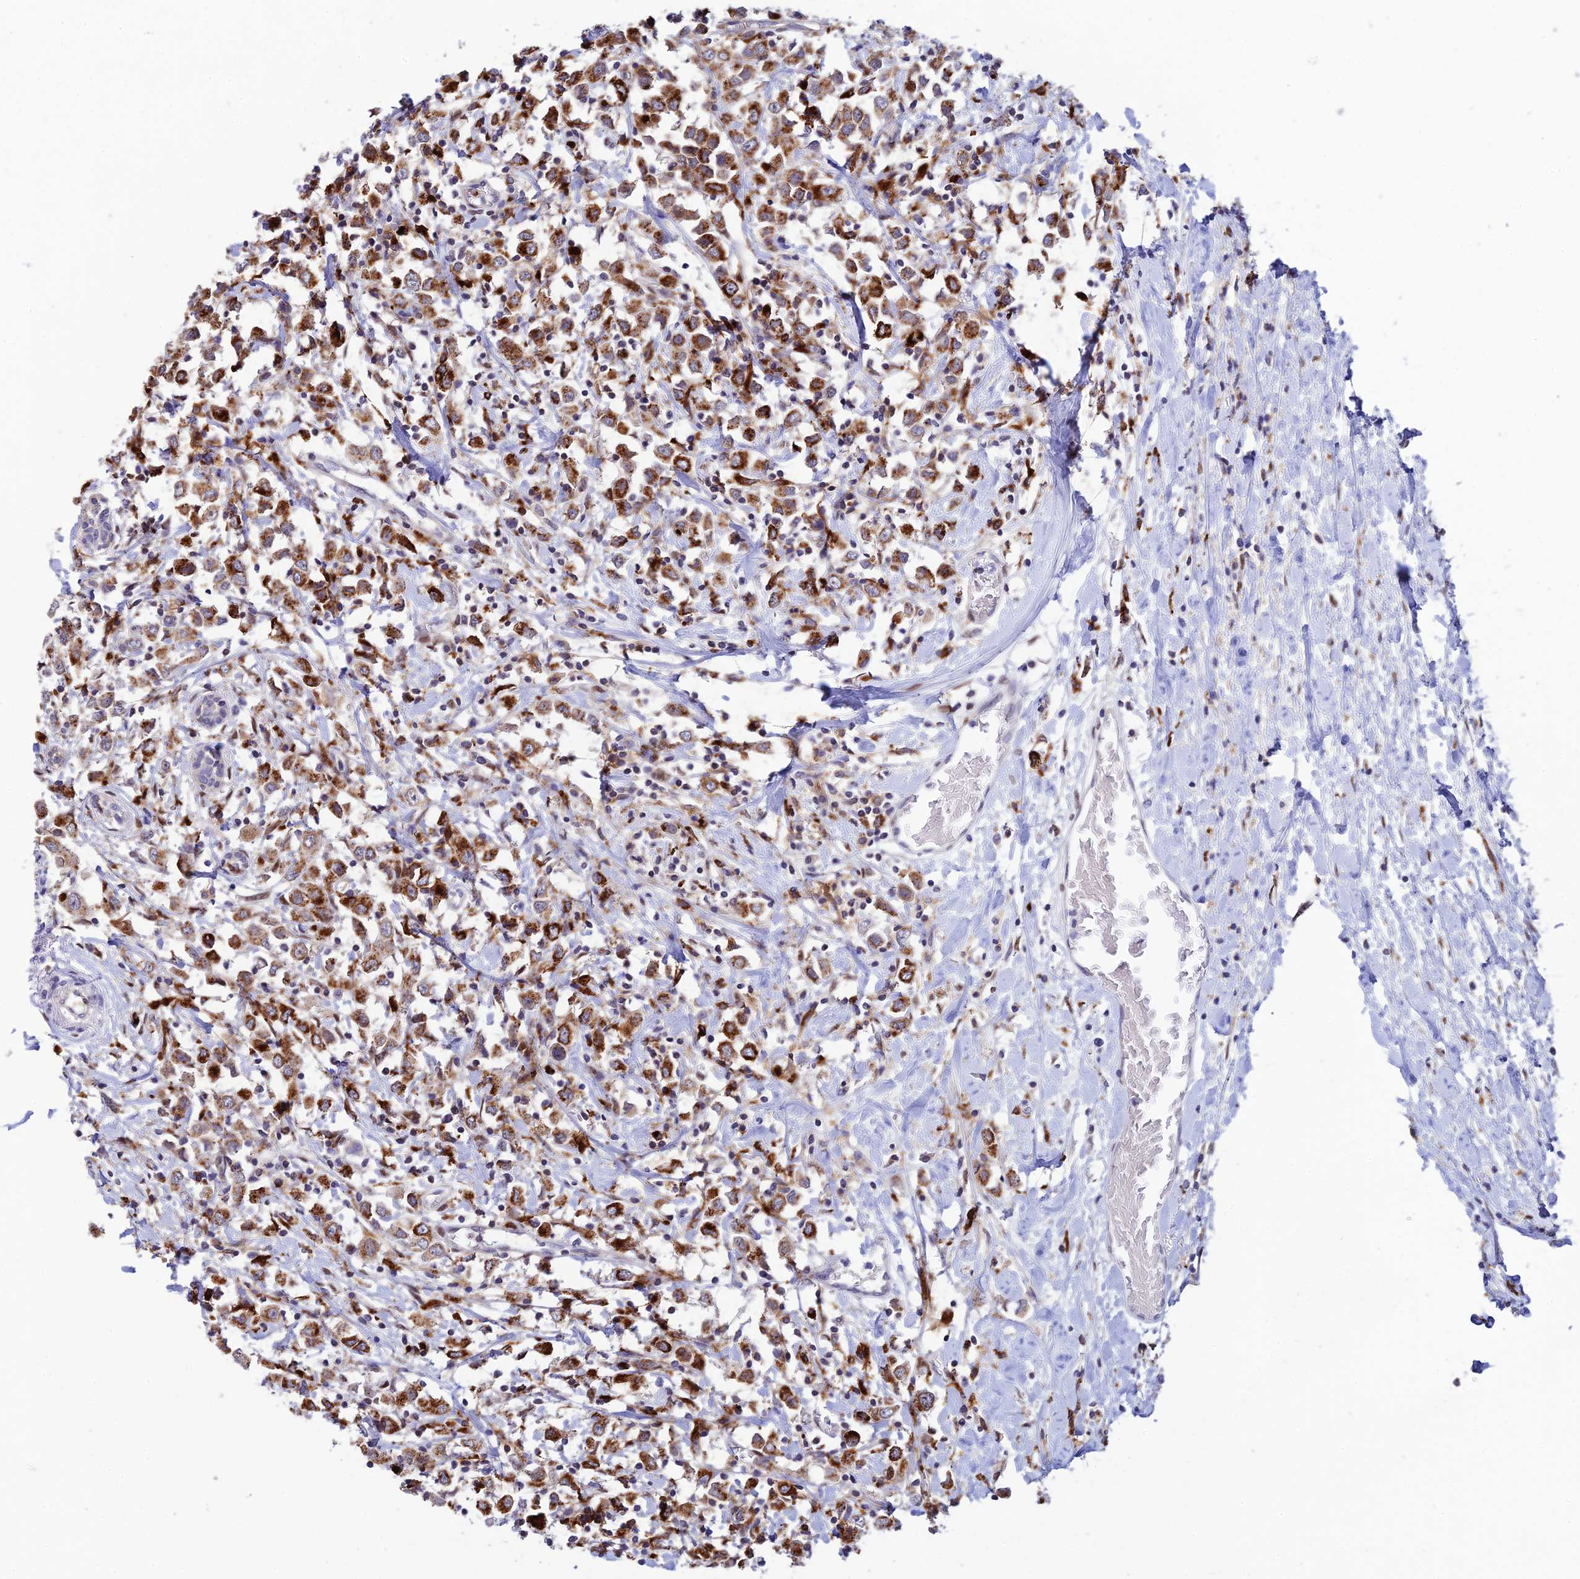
{"staining": {"intensity": "strong", "quantity": ">75%", "location": "cytoplasmic/membranous"}, "tissue": "breast cancer", "cell_type": "Tumor cells", "image_type": "cancer", "snomed": [{"axis": "morphology", "description": "Duct carcinoma"}, {"axis": "topography", "description": "Breast"}], "caption": "Human infiltrating ductal carcinoma (breast) stained with a protein marker exhibits strong staining in tumor cells.", "gene": "HIC1", "patient": {"sex": "female", "age": 61}}